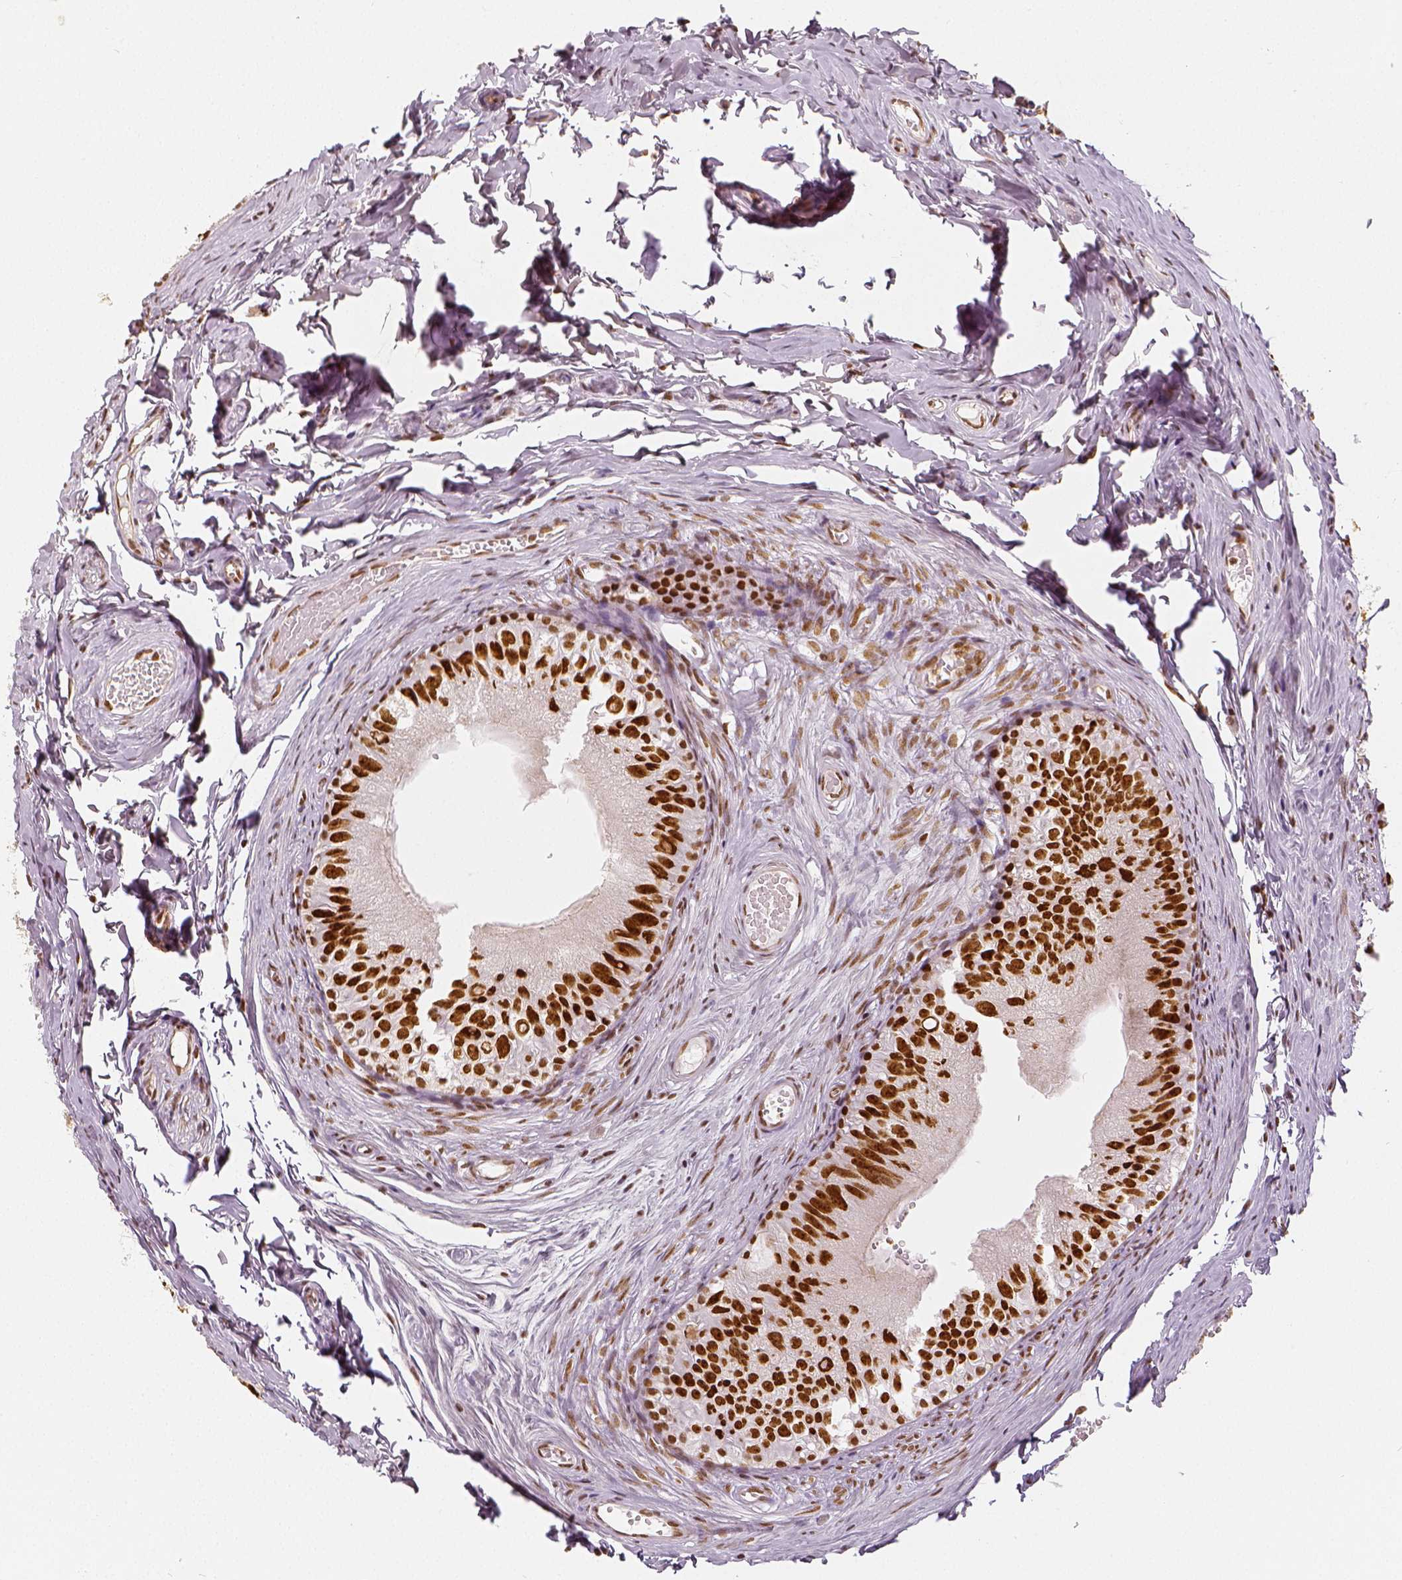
{"staining": {"intensity": "strong", "quantity": ">75%", "location": "nuclear"}, "tissue": "epididymis", "cell_type": "Glandular cells", "image_type": "normal", "snomed": [{"axis": "morphology", "description": "Normal tissue, NOS"}, {"axis": "topography", "description": "Epididymis"}], "caption": "Immunohistochemical staining of normal human epididymis demonstrates strong nuclear protein positivity in approximately >75% of glandular cells. Nuclei are stained in blue.", "gene": "KDM5B", "patient": {"sex": "male", "age": 45}}